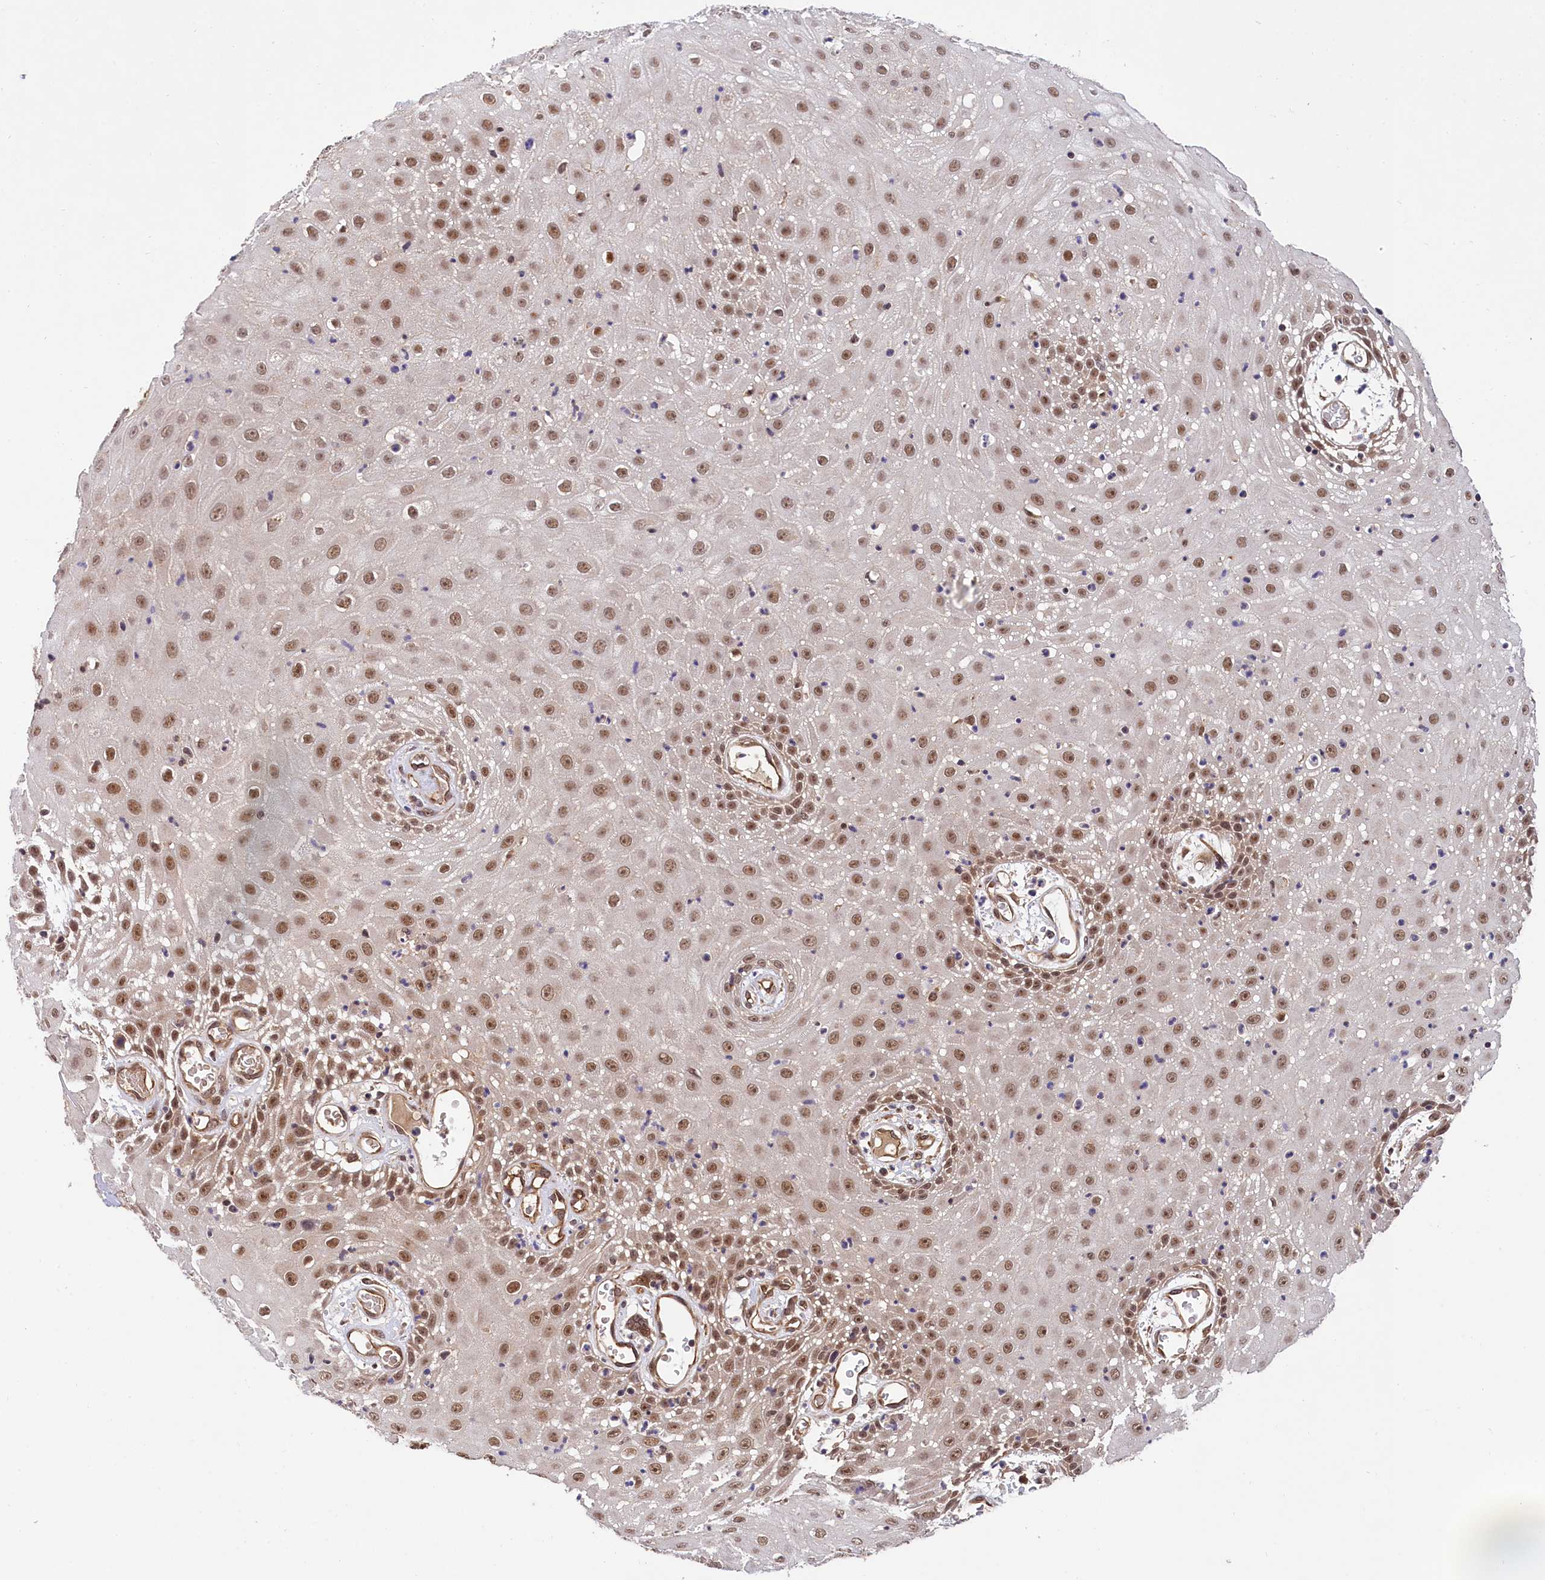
{"staining": {"intensity": "moderate", "quantity": ">75%", "location": "nuclear"}, "tissue": "oral mucosa", "cell_type": "Squamous epithelial cells", "image_type": "normal", "snomed": [{"axis": "morphology", "description": "Normal tissue, NOS"}, {"axis": "topography", "description": "Skeletal muscle"}, {"axis": "topography", "description": "Oral tissue"}, {"axis": "topography", "description": "Salivary gland"}, {"axis": "topography", "description": "Peripheral nerve tissue"}], "caption": "Human oral mucosa stained for a protein (brown) shows moderate nuclear positive staining in about >75% of squamous epithelial cells.", "gene": "ARL14EP", "patient": {"sex": "male", "age": 54}}